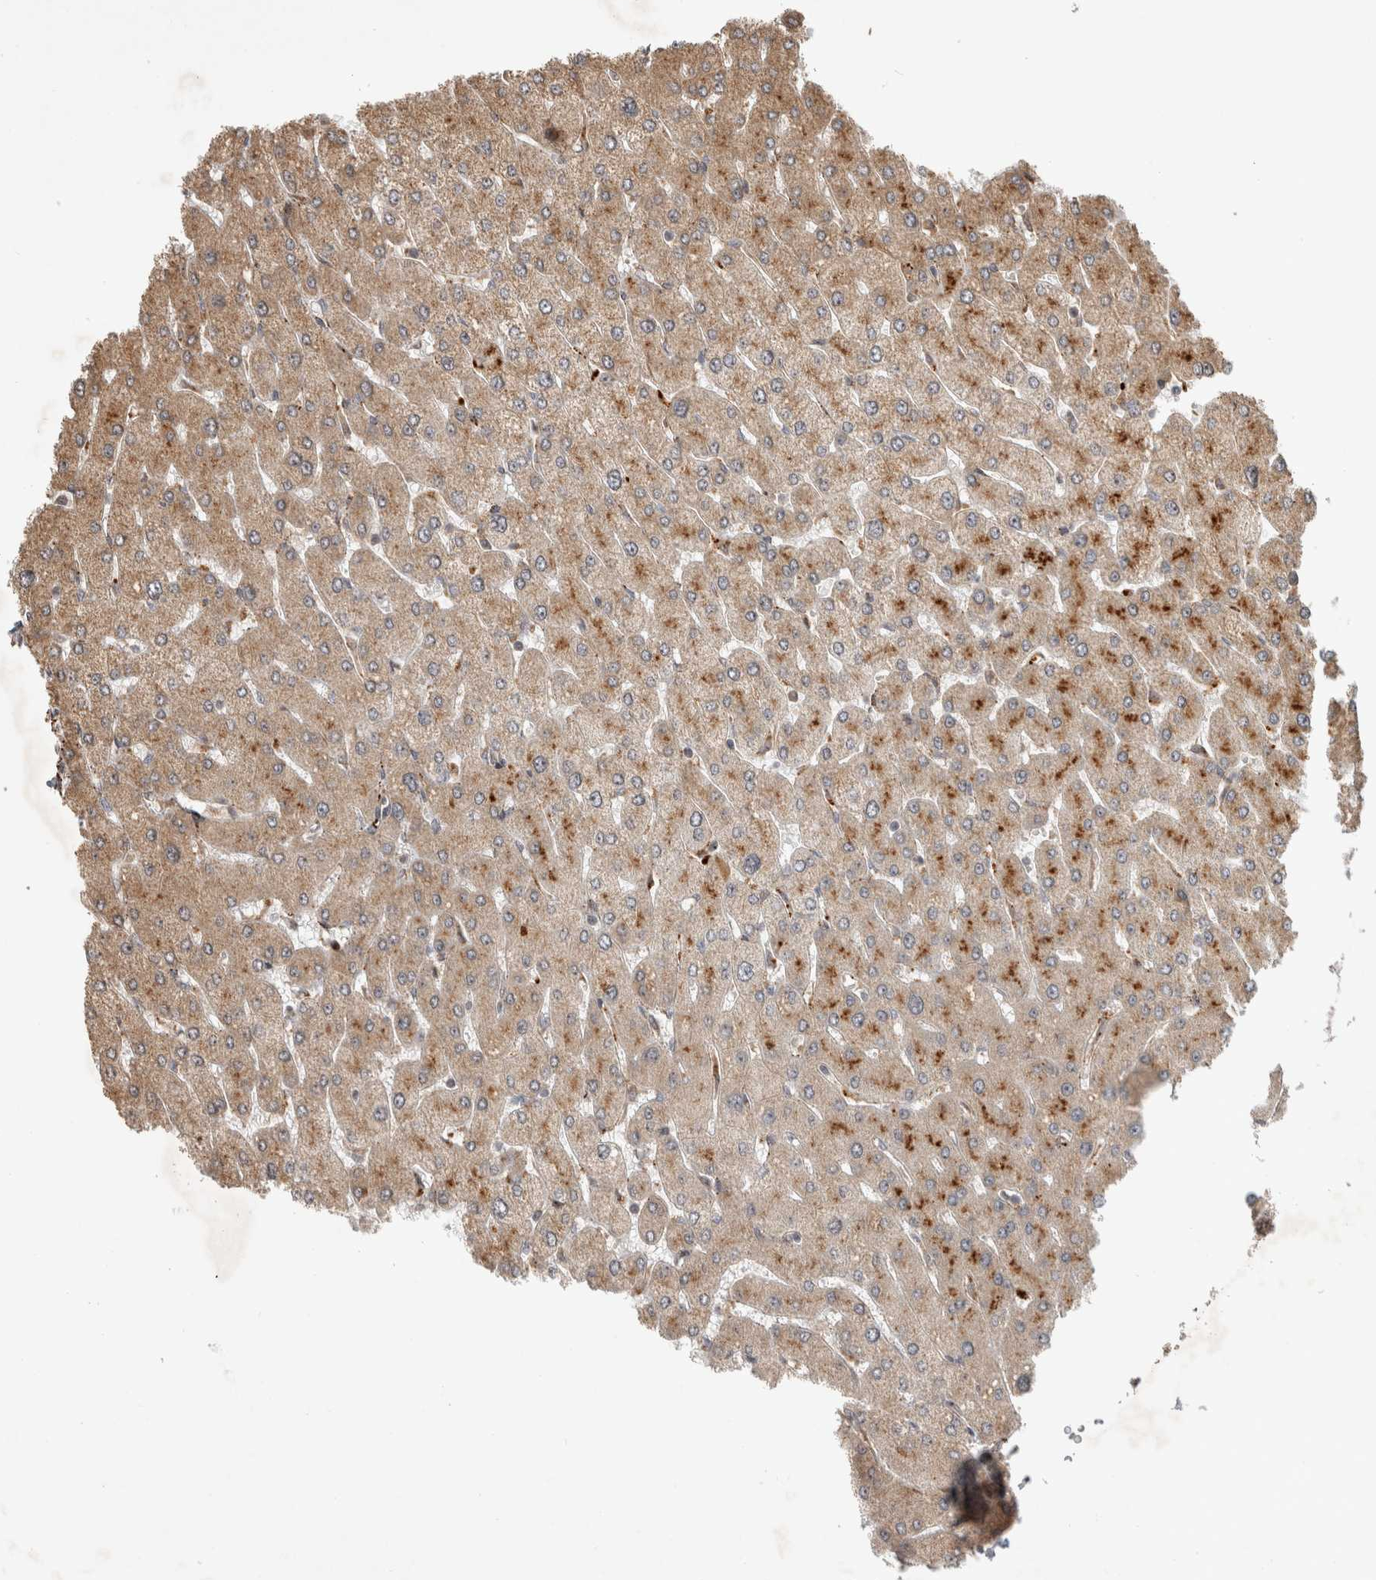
{"staining": {"intensity": "moderate", "quantity": "25%-75%", "location": "cytoplasmic/membranous"}, "tissue": "liver", "cell_type": "Cholangiocytes", "image_type": "normal", "snomed": [{"axis": "morphology", "description": "Normal tissue, NOS"}, {"axis": "topography", "description": "Liver"}], "caption": "Liver stained with DAB immunohistochemistry reveals medium levels of moderate cytoplasmic/membranous staining in approximately 25%-75% of cholangiocytes.", "gene": "PITPNC1", "patient": {"sex": "male", "age": 55}}